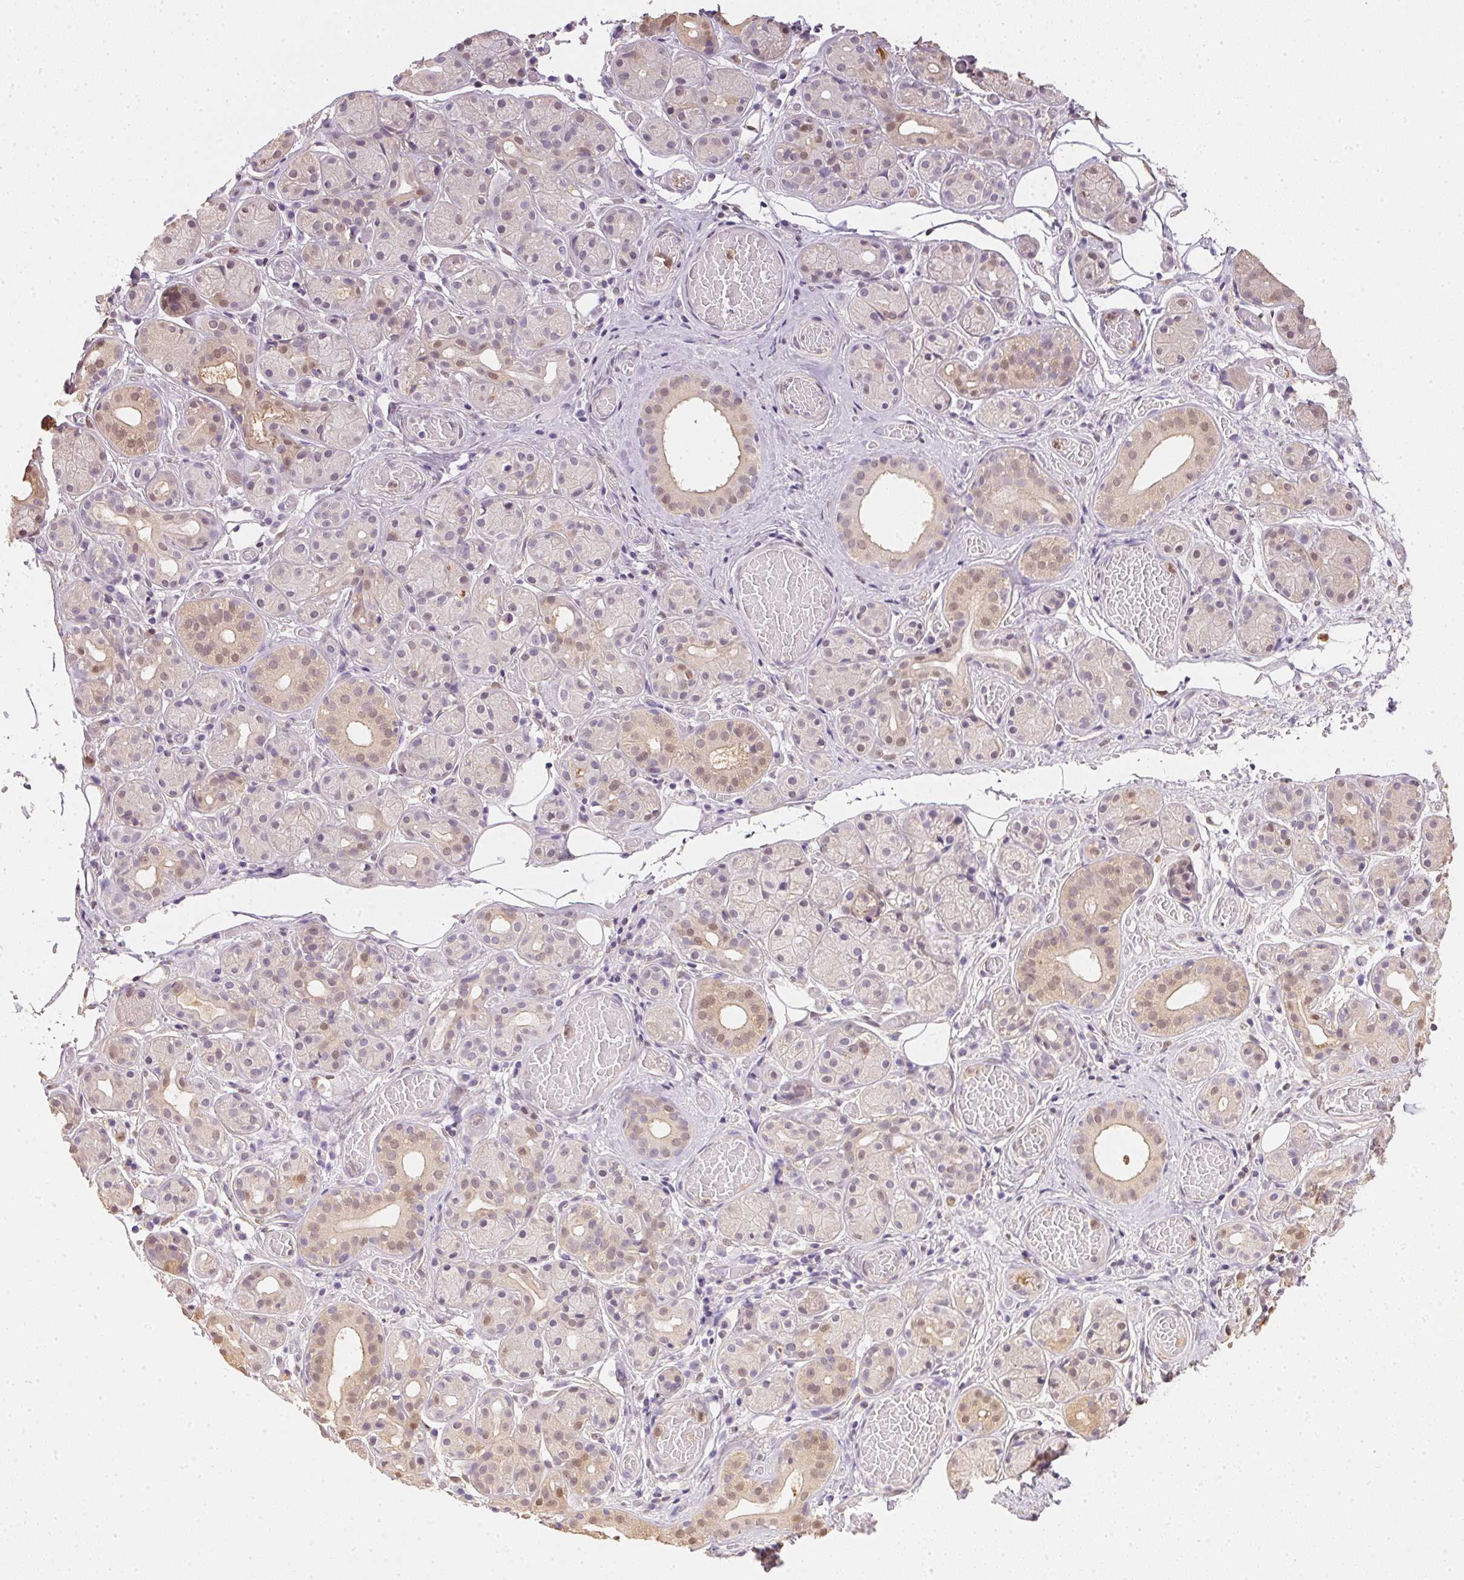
{"staining": {"intensity": "weak", "quantity": "25%-75%", "location": "cytoplasmic/membranous"}, "tissue": "salivary gland", "cell_type": "Glandular cells", "image_type": "normal", "snomed": [{"axis": "morphology", "description": "Normal tissue, NOS"}, {"axis": "topography", "description": "Salivary gland"}, {"axis": "topography", "description": "Peripheral nerve tissue"}], "caption": "Protein expression analysis of unremarkable salivary gland reveals weak cytoplasmic/membranous positivity in about 25%-75% of glandular cells. The staining was performed using DAB to visualize the protein expression in brown, while the nuclei were stained in blue with hematoxylin (Magnification: 20x).", "gene": "S100A3", "patient": {"sex": "male", "age": 71}}